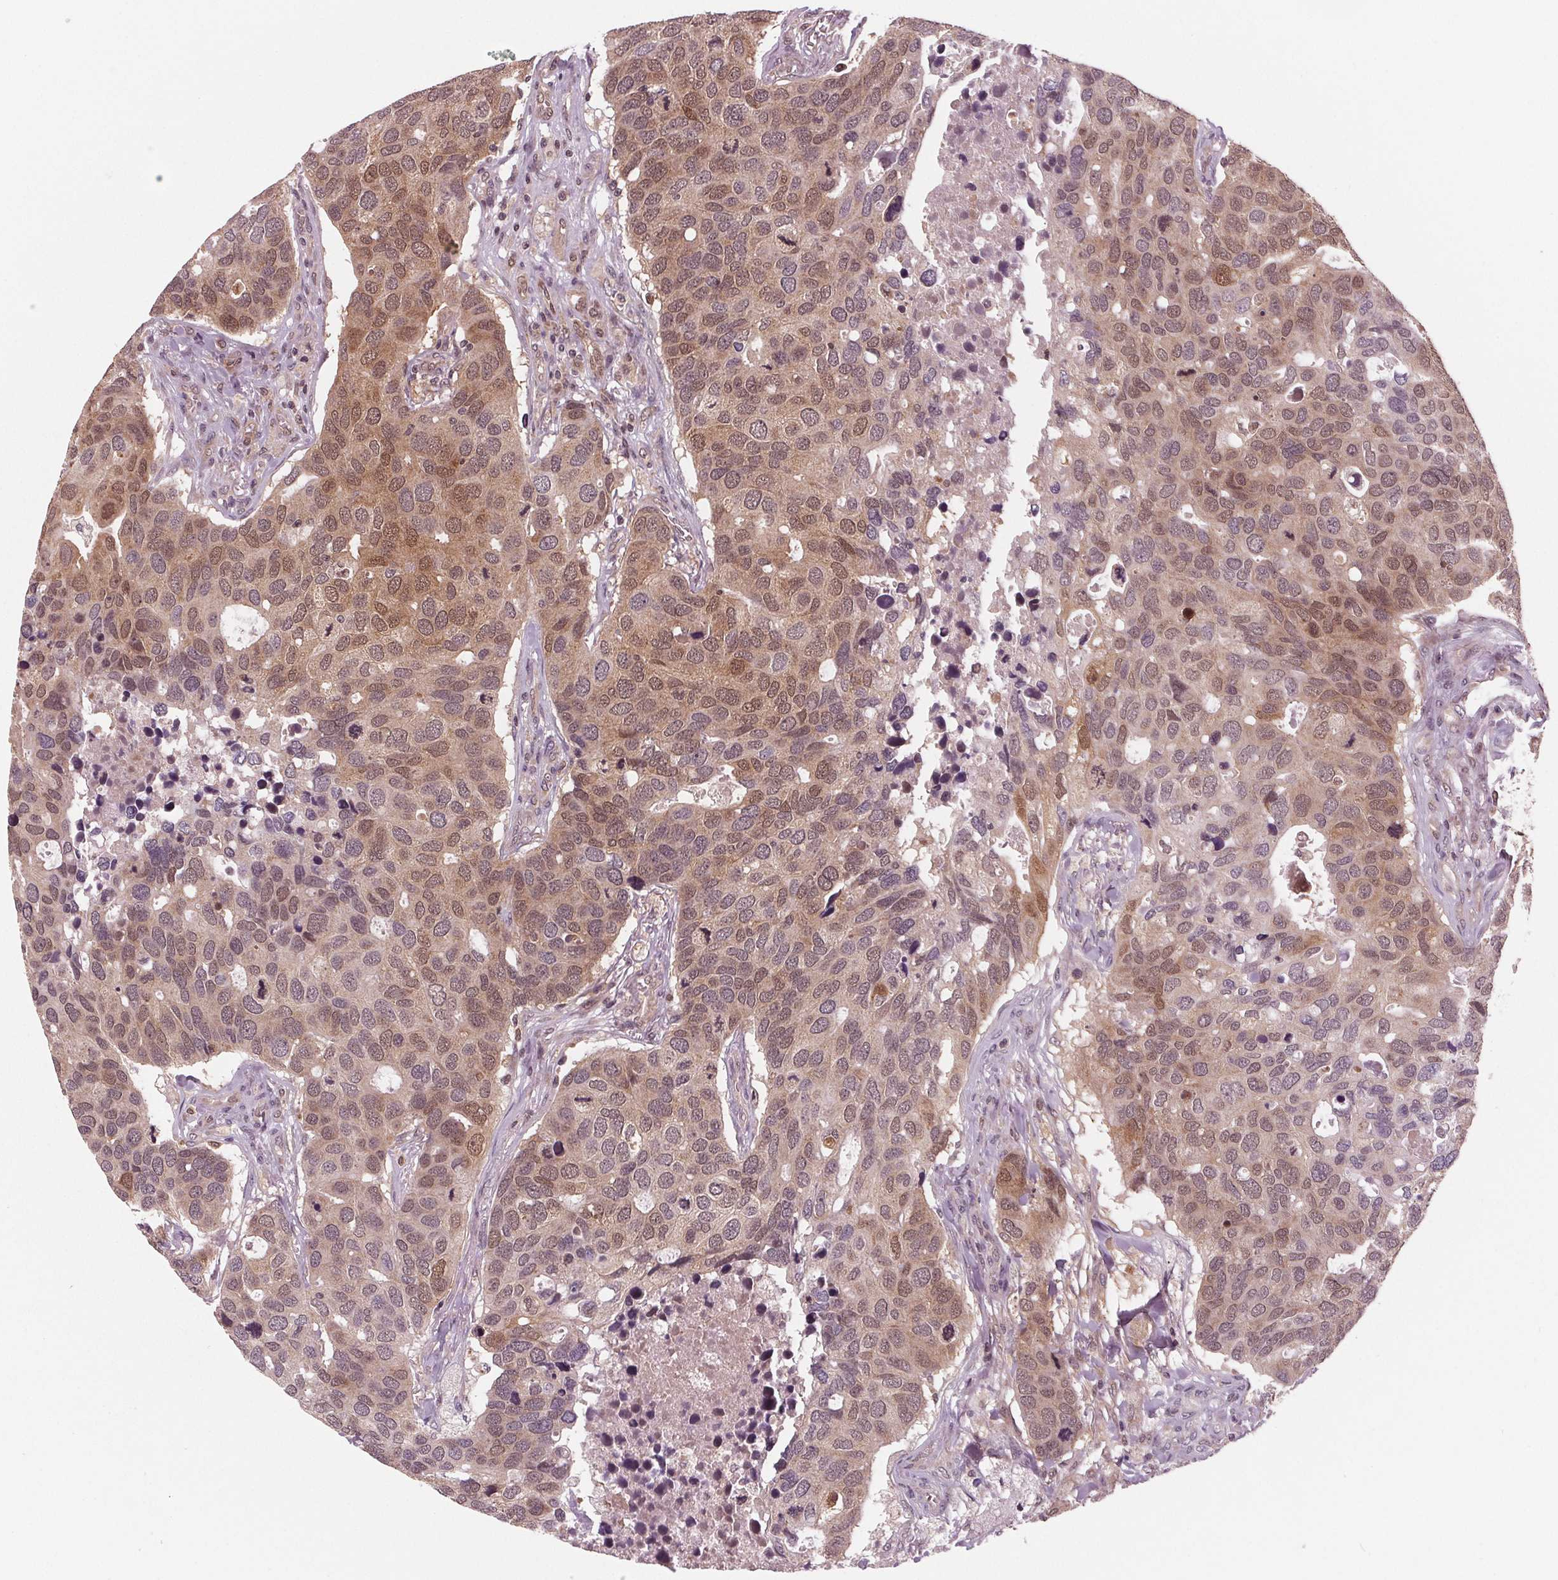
{"staining": {"intensity": "moderate", "quantity": ">75%", "location": "cytoplasmic/membranous,nuclear"}, "tissue": "breast cancer", "cell_type": "Tumor cells", "image_type": "cancer", "snomed": [{"axis": "morphology", "description": "Duct carcinoma"}, {"axis": "topography", "description": "Breast"}], "caption": "A high-resolution image shows immunohistochemistry staining of breast cancer, which reveals moderate cytoplasmic/membranous and nuclear expression in about >75% of tumor cells. The staining was performed using DAB to visualize the protein expression in brown, while the nuclei were stained in blue with hematoxylin (Magnification: 20x).", "gene": "STAT3", "patient": {"sex": "female", "age": 83}}